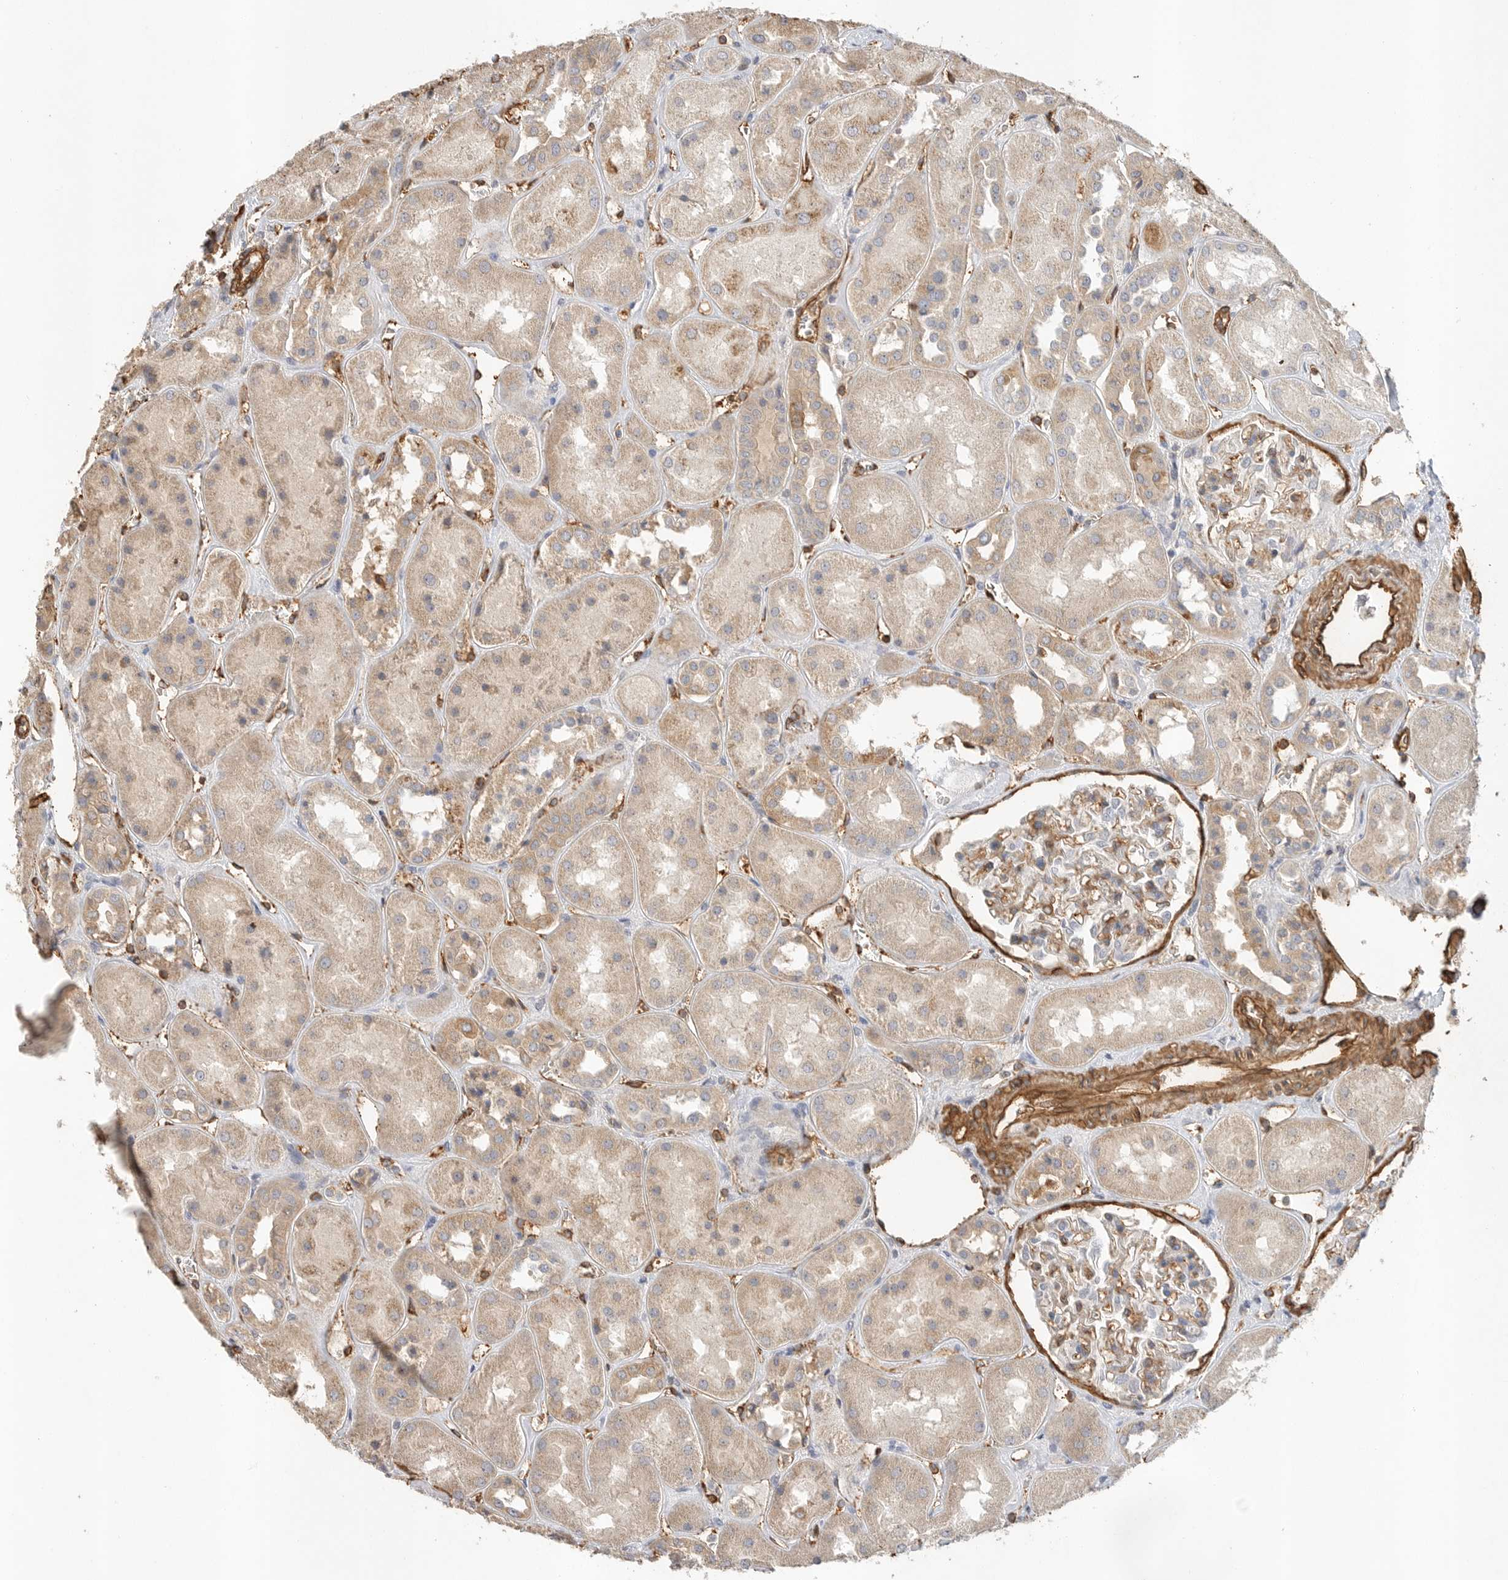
{"staining": {"intensity": "moderate", "quantity": "25%-75%", "location": "cytoplasmic/membranous"}, "tissue": "kidney", "cell_type": "Cells in glomeruli", "image_type": "normal", "snomed": [{"axis": "morphology", "description": "Normal tissue, NOS"}, {"axis": "topography", "description": "Kidney"}], "caption": "IHC of normal human kidney exhibits medium levels of moderate cytoplasmic/membranous staining in about 25%-75% of cells in glomeruli. IHC stains the protein of interest in brown and the nuclei are stained blue.", "gene": "JMJD4", "patient": {"sex": "male", "age": 70}}